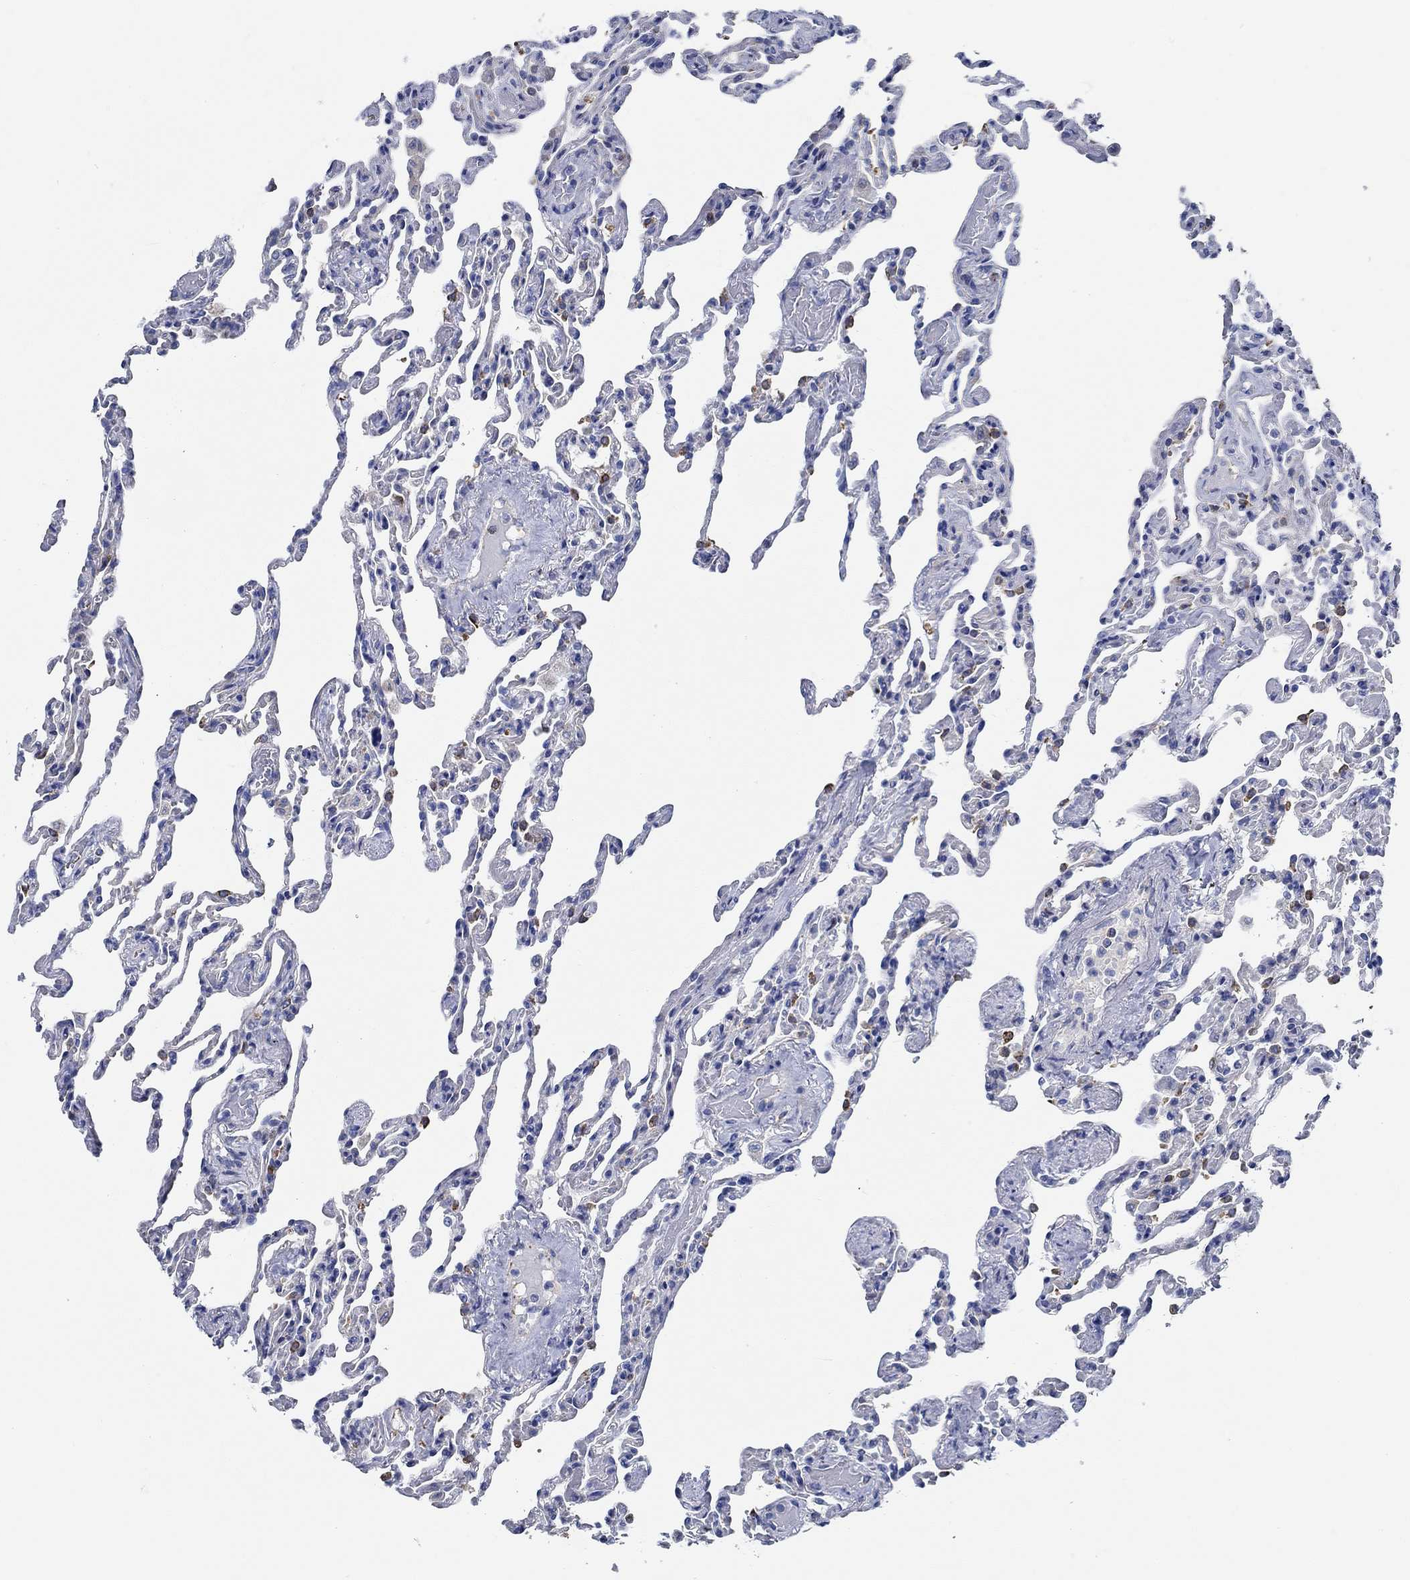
{"staining": {"intensity": "negative", "quantity": "none", "location": "none"}, "tissue": "lung", "cell_type": "Alveolar cells", "image_type": "normal", "snomed": [{"axis": "morphology", "description": "Normal tissue, NOS"}, {"axis": "topography", "description": "Lung"}], "caption": "This is an immunohistochemistry histopathology image of normal lung. There is no positivity in alveolar cells.", "gene": "HECW2", "patient": {"sex": "female", "age": 43}}